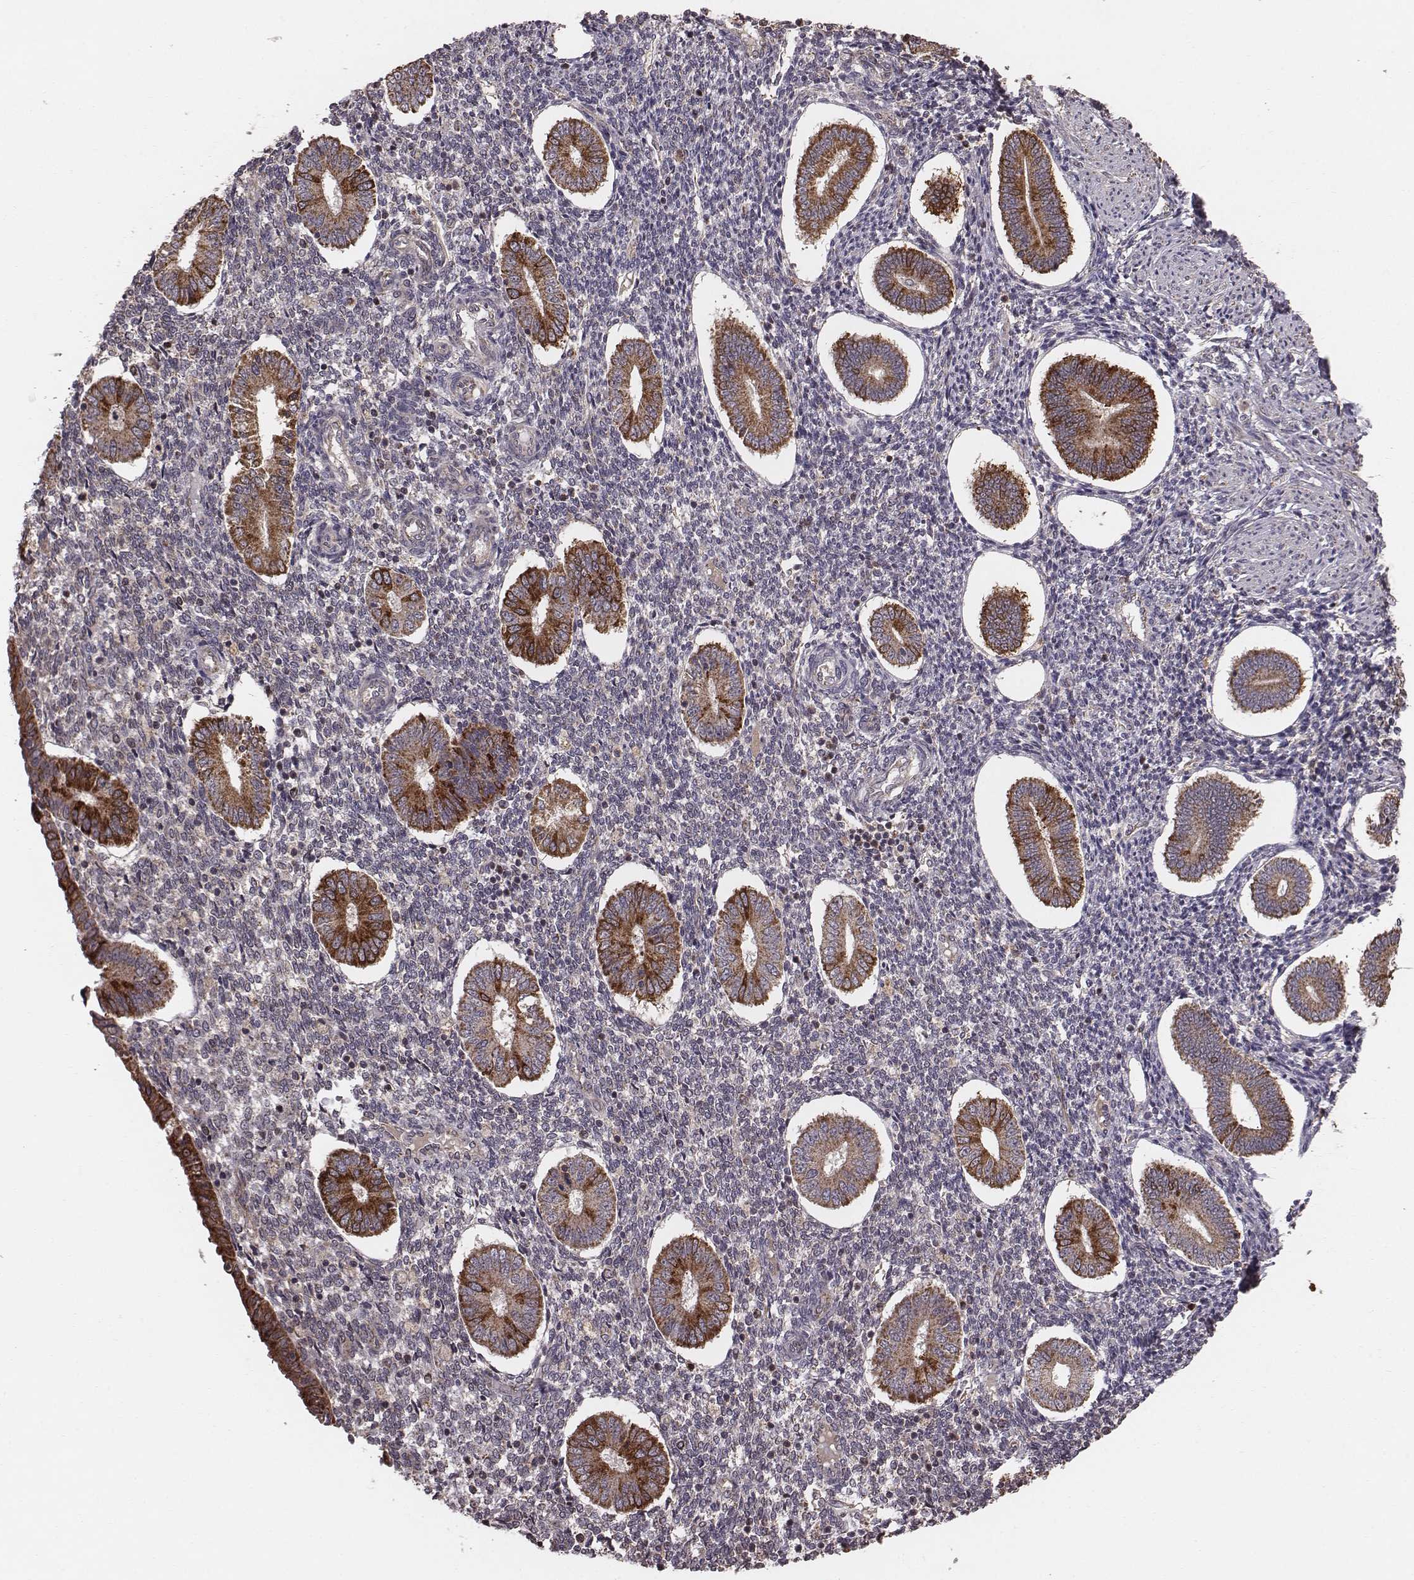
{"staining": {"intensity": "weak", "quantity": ">75%", "location": "cytoplasmic/membranous"}, "tissue": "endometrium", "cell_type": "Cells in endometrial stroma", "image_type": "normal", "snomed": [{"axis": "morphology", "description": "Normal tissue, NOS"}, {"axis": "topography", "description": "Endometrium"}], "caption": "Immunohistochemical staining of normal human endometrium shows weak cytoplasmic/membranous protein expression in approximately >75% of cells in endometrial stroma. (brown staining indicates protein expression, while blue staining denotes nuclei).", "gene": "PDCD2L", "patient": {"sex": "female", "age": 40}}